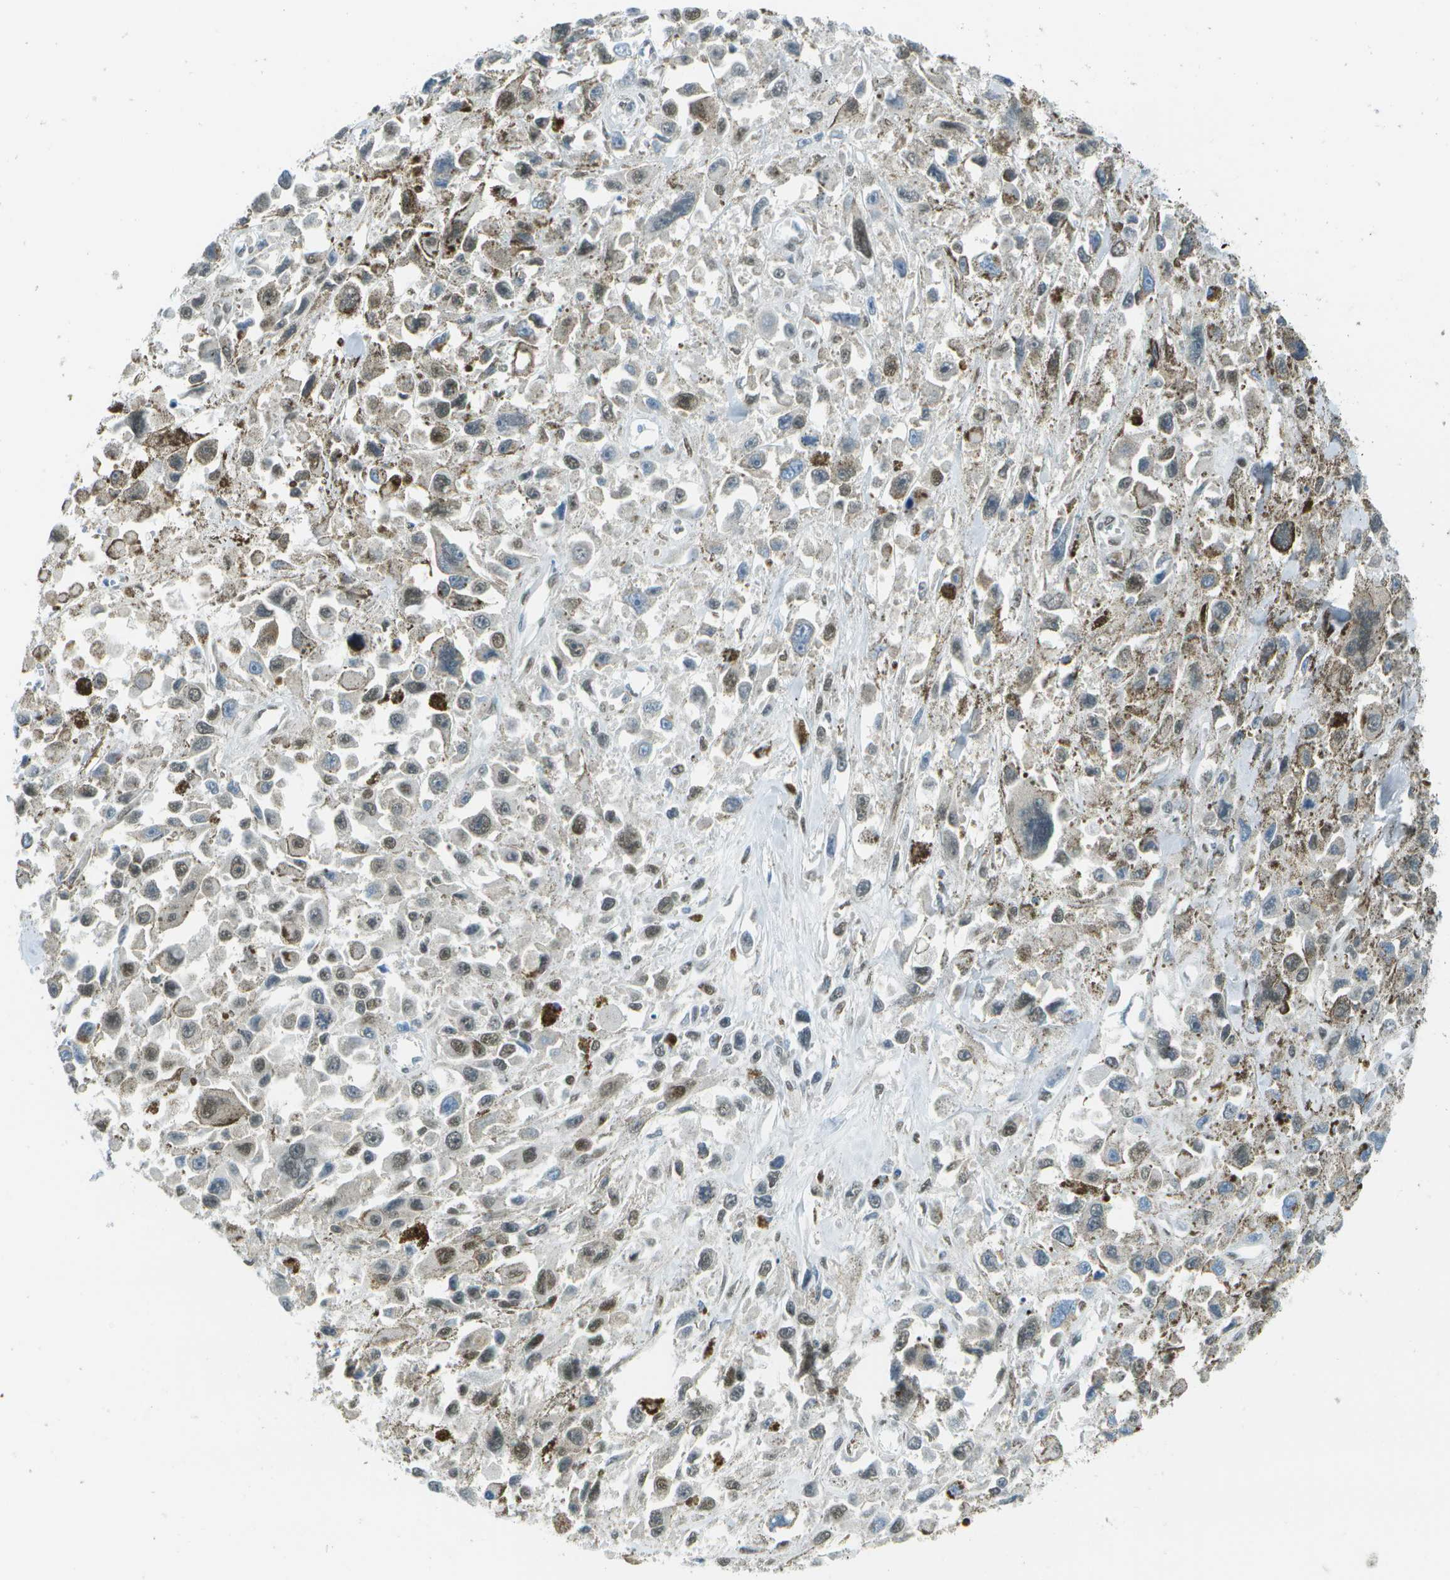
{"staining": {"intensity": "moderate", "quantity": "25%-75%", "location": "nuclear"}, "tissue": "melanoma", "cell_type": "Tumor cells", "image_type": "cancer", "snomed": [{"axis": "morphology", "description": "Malignant melanoma, Metastatic site"}, {"axis": "topography", "description": "Lymph node"}], "caption": "A medium amount of moderate nuclear staining is appreciated in about 25%-75% of tumor cells in melanoma tissue. (Stains: DAB in brown, nuclei in blue, Microscopy: brightfield microscopy at high magnification).", "gene": "ARID1B", "patient": {"sex": "male", "age": 59}}